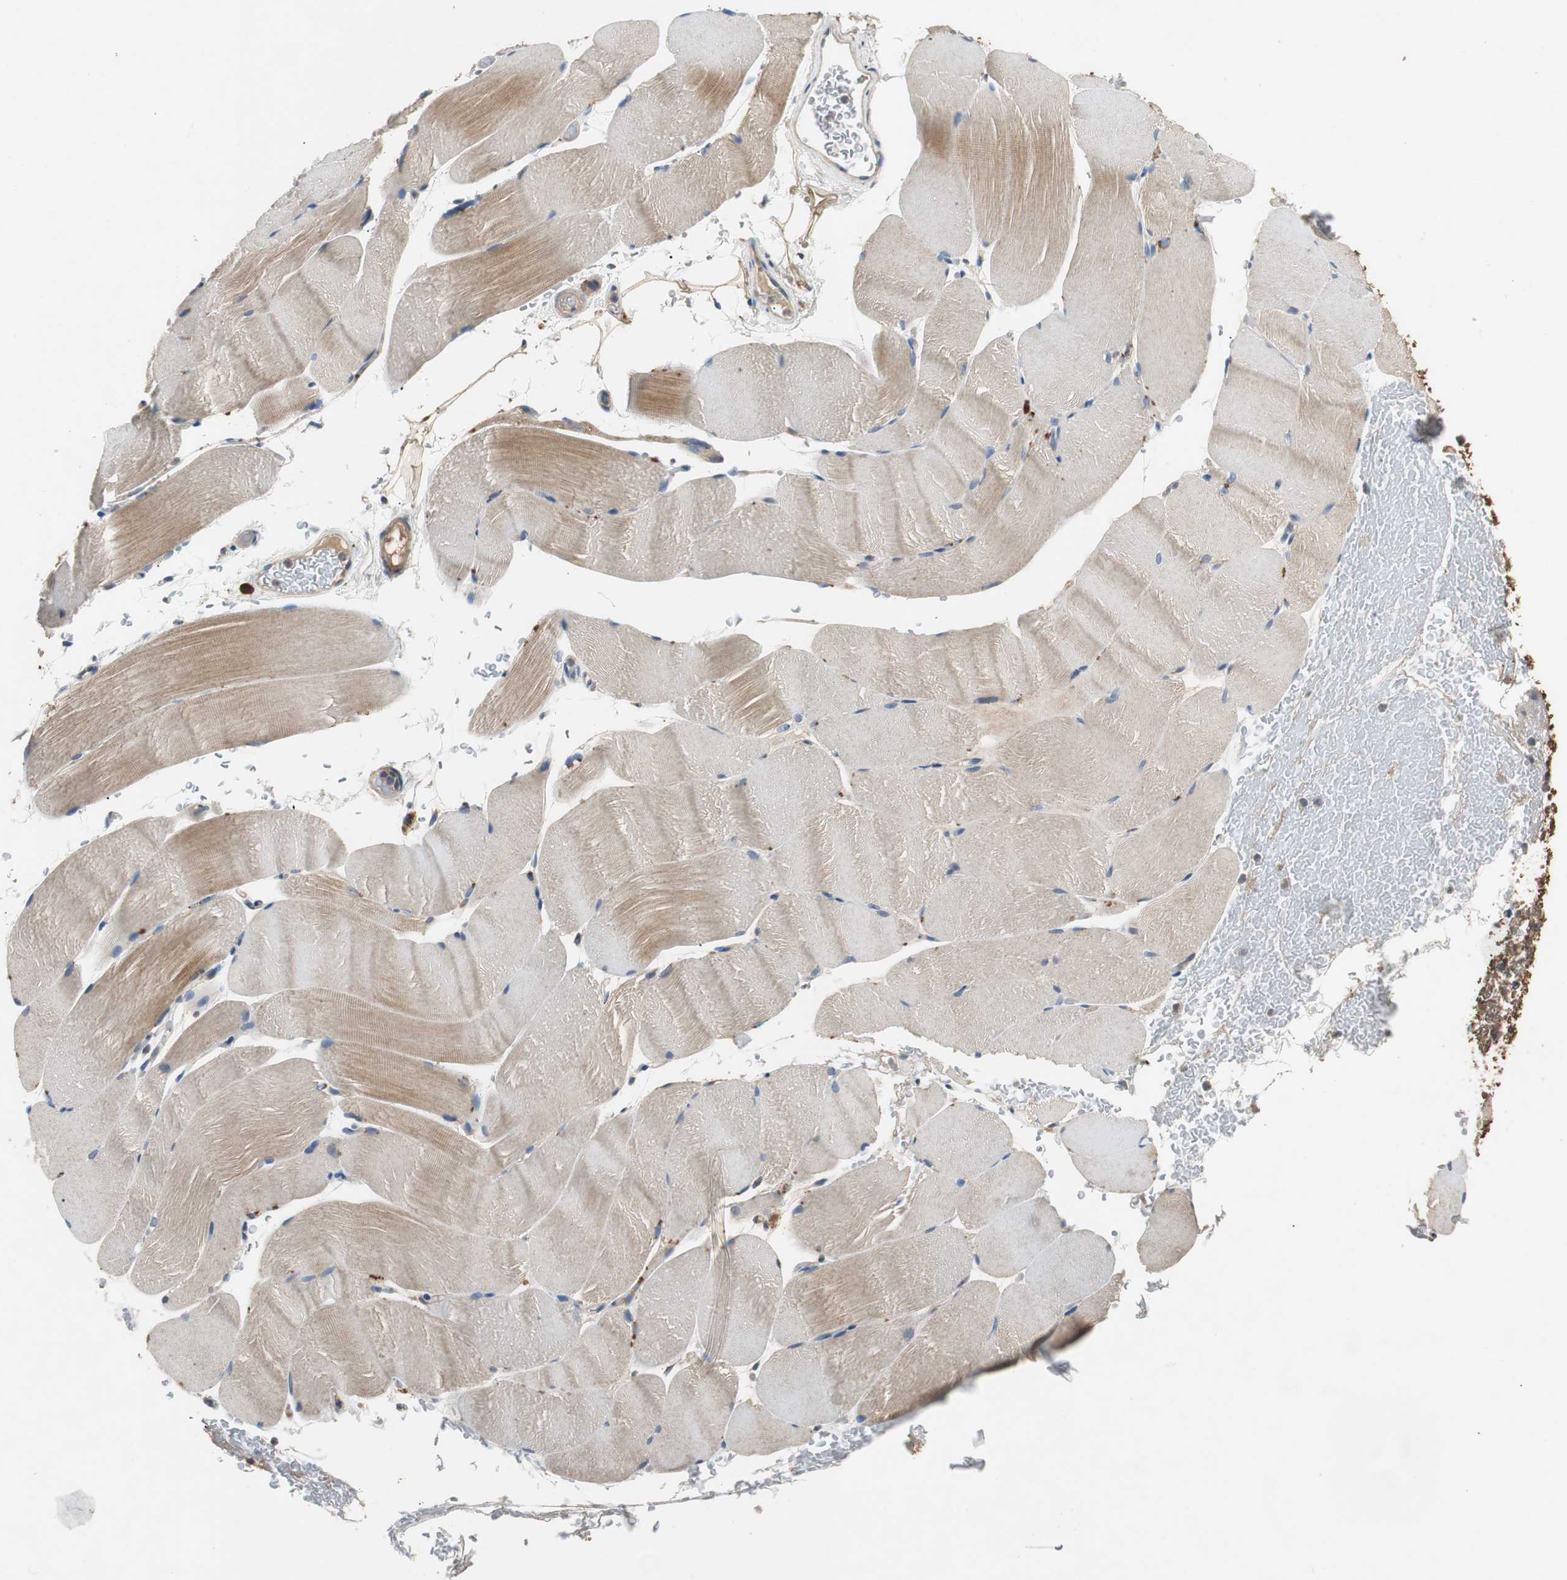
{"staining": {"intensity": "weak", "quantity": "<25%", "location": "cytoplasmic/membranous"}, "tissue": "skeletal muscle", "cell_type": "Myocytes", "image_type": "normal", "snomed": [{"axis": "morphology", "description": "Normal tissue, NOS"}, {"axis": "topography", "description": "Skeletal muscle"}, {"axis": "topography", "description": "Parathyroid gland"}], "caption": "Image shows no significant protein staining in myocytes of normal skeletal muscle. The staining is performed using DAB (3,3'-diaminobenzidine) brown chromogen with nuclei counter-stained in using hematoxylin.", "gene": "TNFRSF14", "patient": {"sex": "female", "age": 37}}